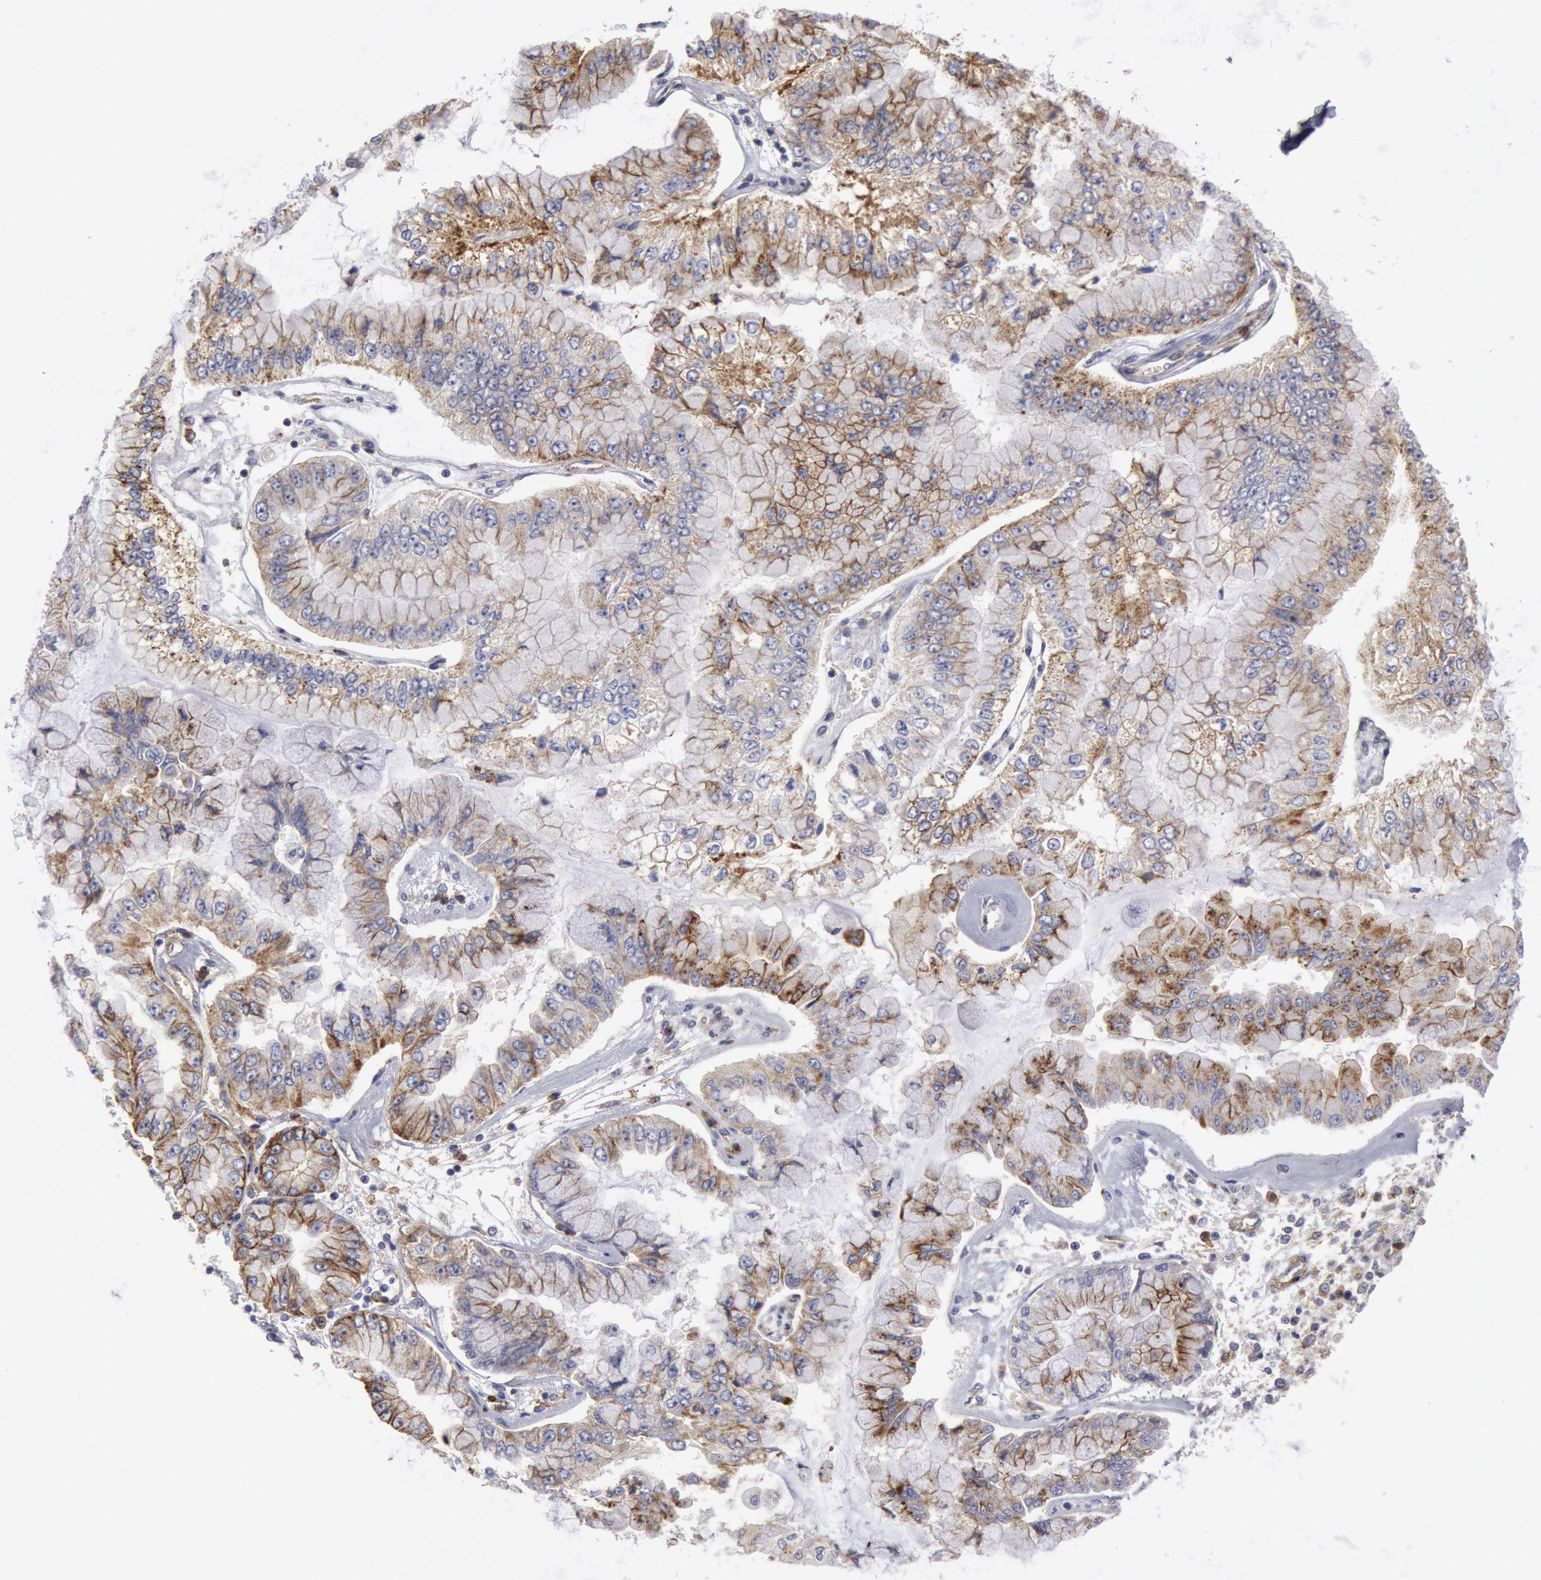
{"staining": {"intensity": "weak", "quantity": "25%-75%", "location": "cytoplasmic/membranous"}, "tissue": "liver cancer", "cell_type": "Tumor cells", "image_type": "cancer", "snomed": [{"axis": "morphology", "description": "Cholangiocarcinoma"}, {"axis": "topography", "description": "Liver"}], "caption": "Liver cancer tissue shows weak cytoplasmic/membranous expression in about 25%-75% of tumor cells", "gene": "FLOT1", "patient": {"sex": "female", "age": 79}}